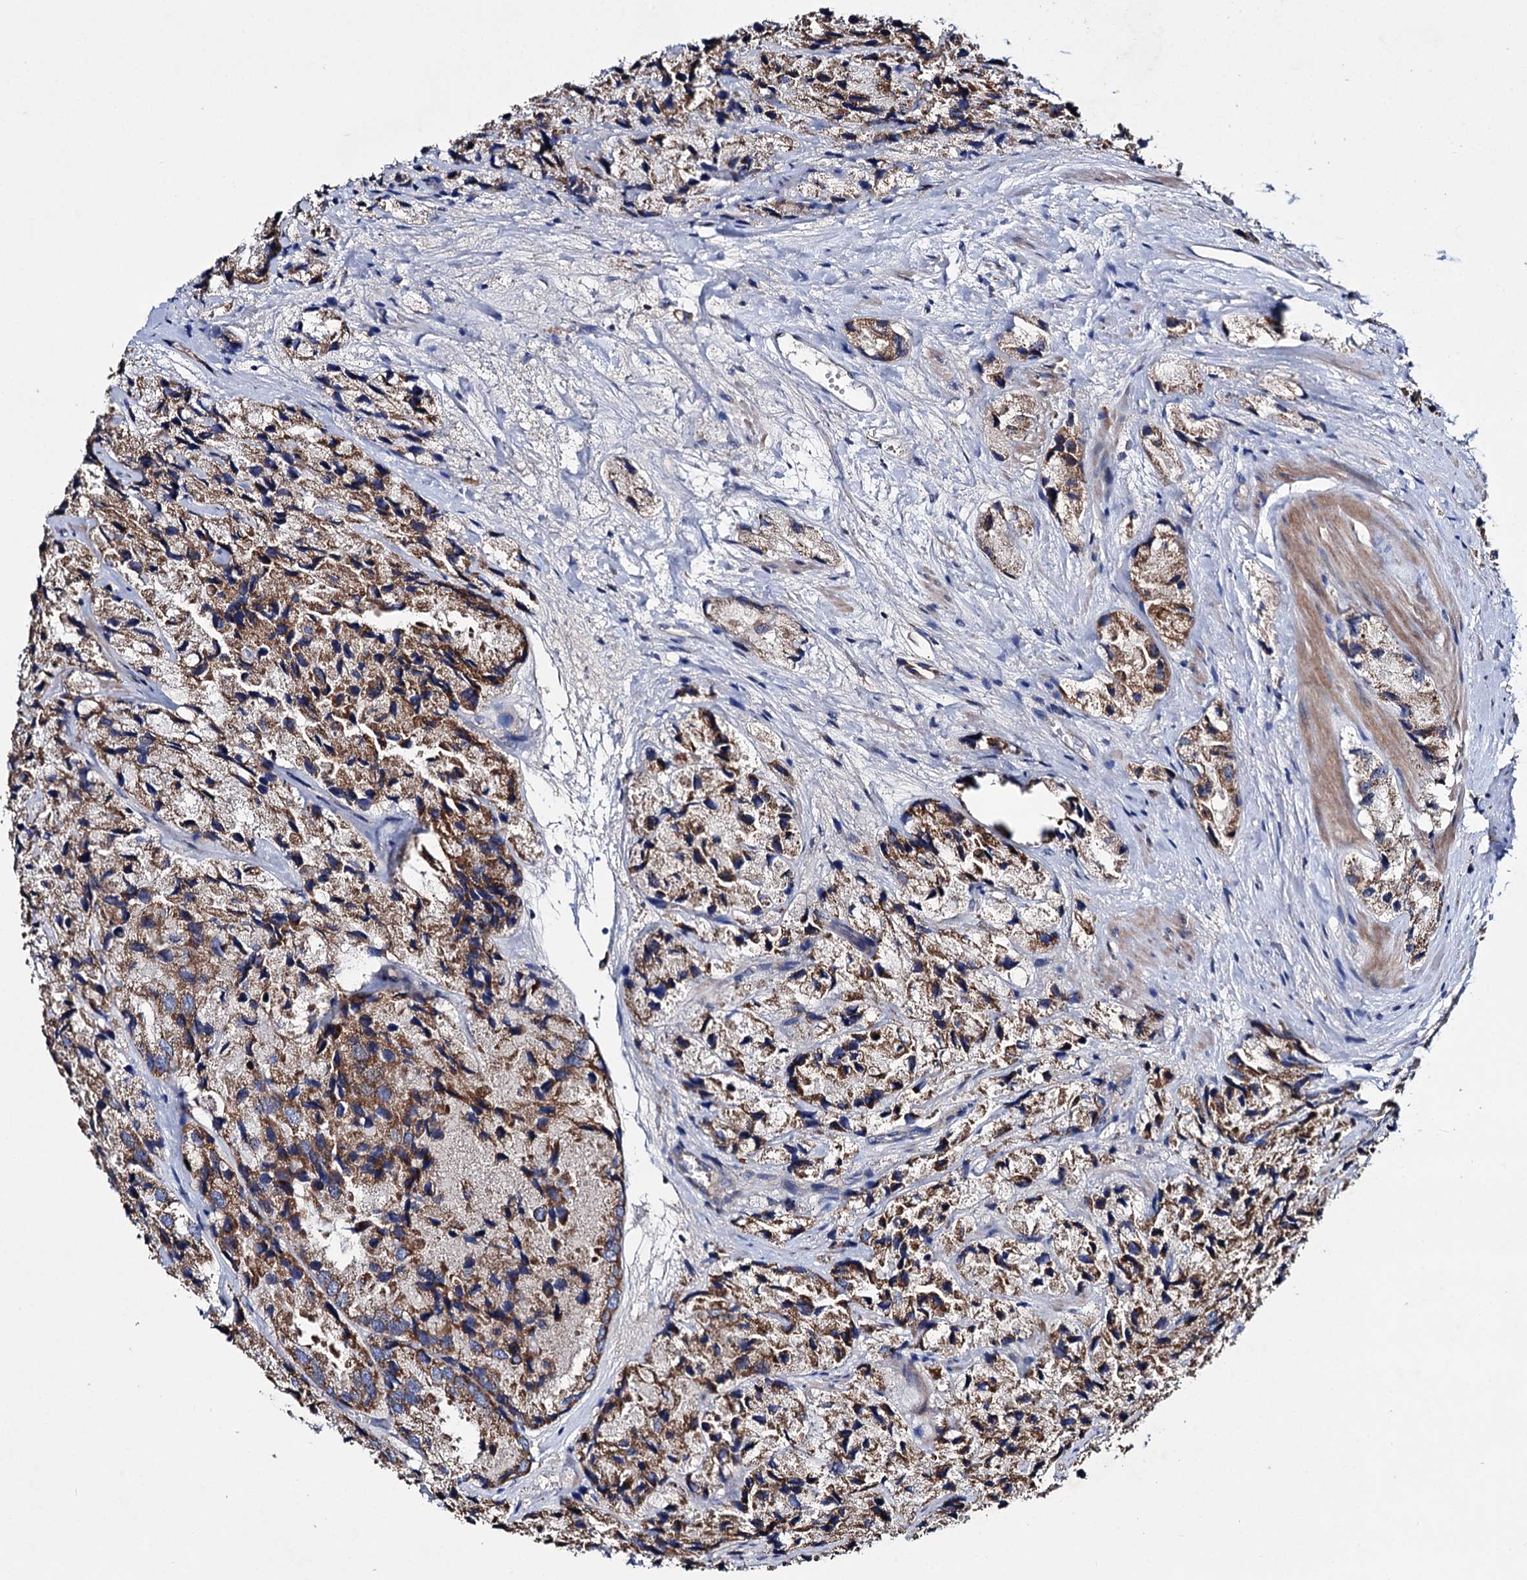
{"staining": {"intensity": "moderate", "quantity": ">75%", "location": "cytoplasmic/membranous"}, "tissue": "prostate cancer", "cell_type": "Tumor cells", "image_type": "cancer", "snomed": [{"axis": "morphology", "description": "Adenocarcinoma, High grade"}, {"axis": "topography", "description": "Prostate"}], "caption": "Prostate cancer (high-grade adenocarcinoma) stained for a protein (brown) displays moderate cytoplasmic/membranous positive expression in about >75% of tumor cells.", "gene": "CLPB", "patient": {"sex": "male", "age": 66}}